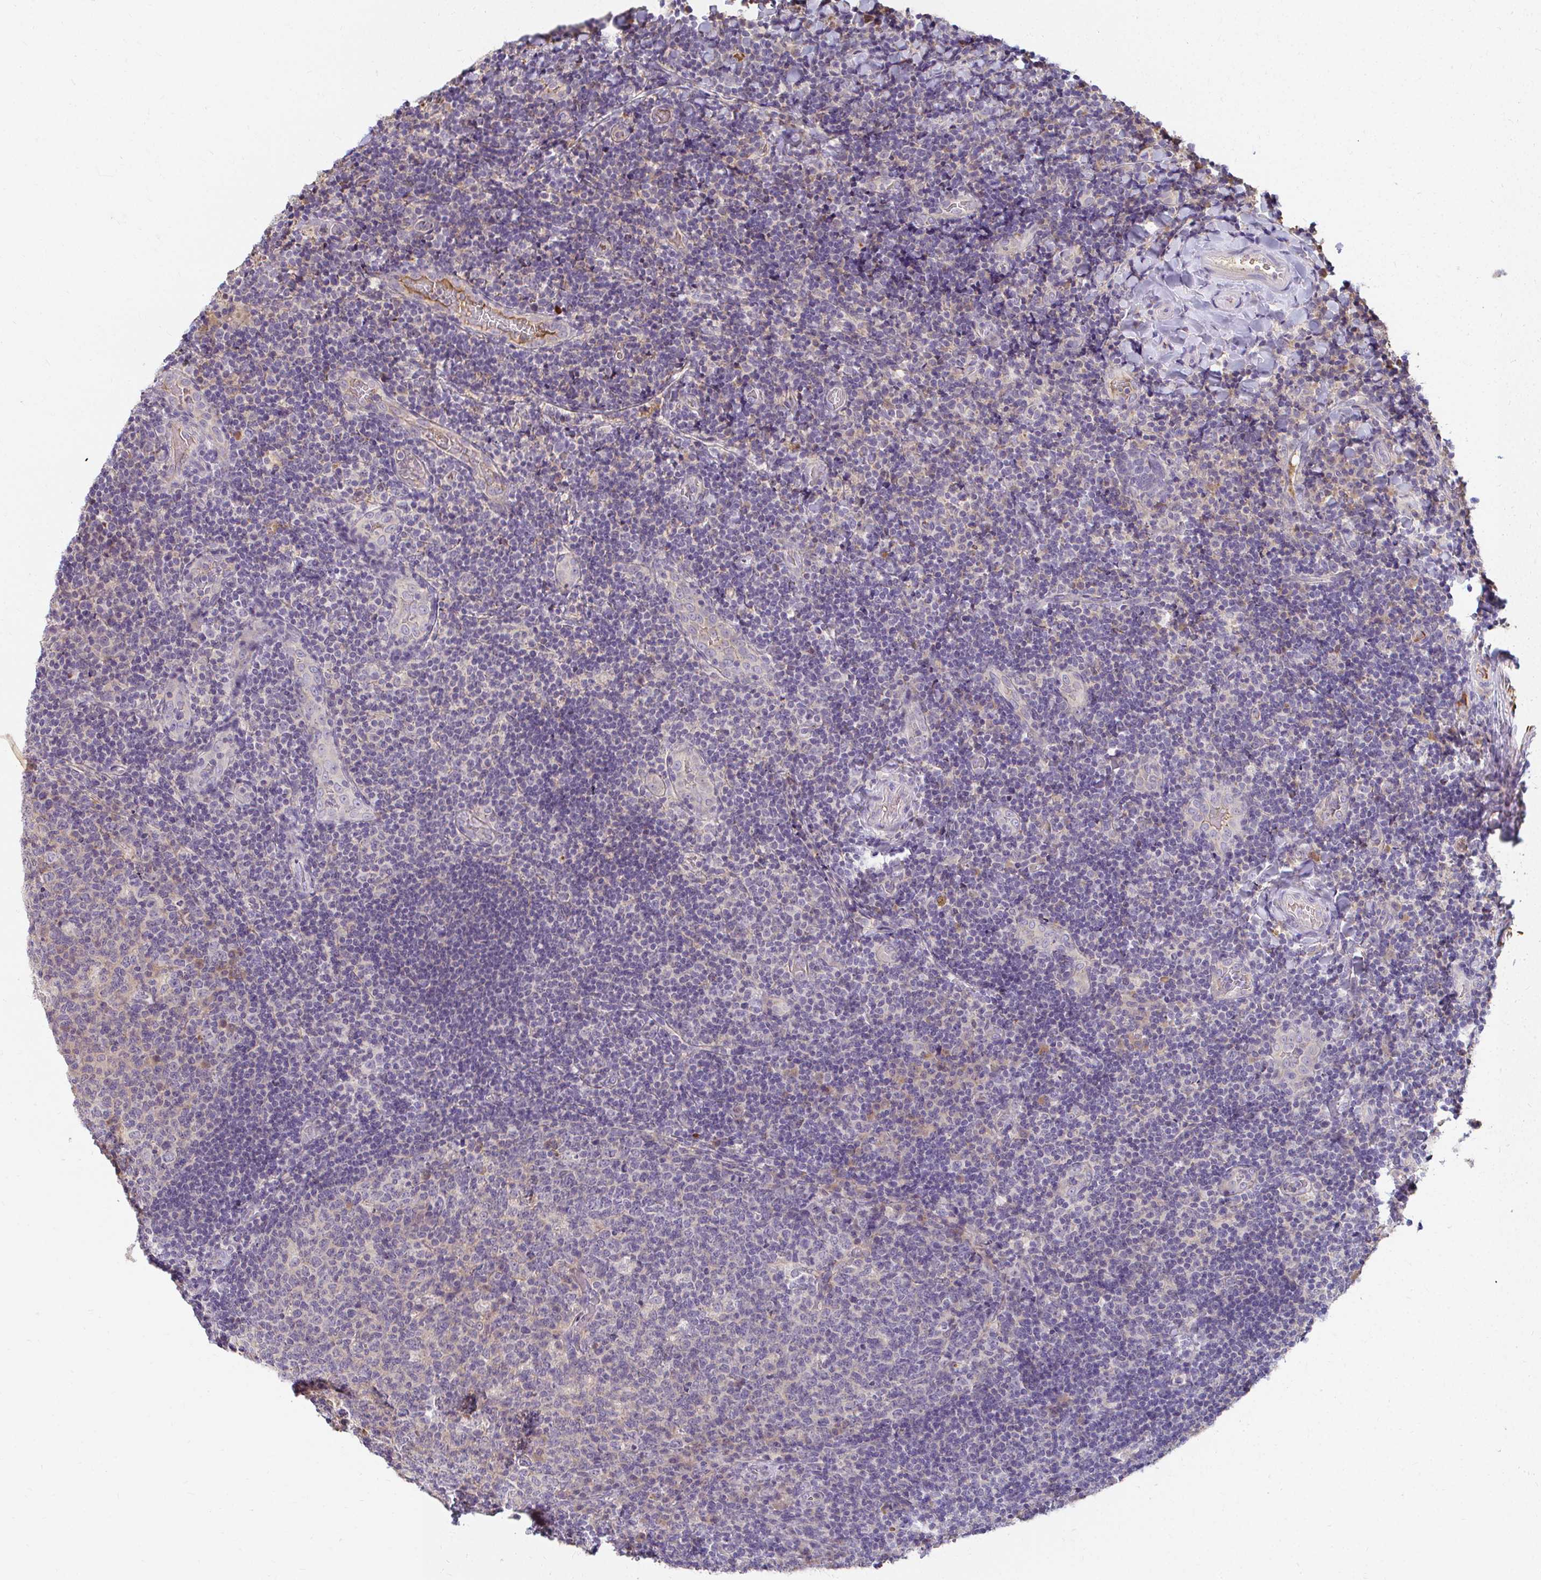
{"staining": {"intensity": "negative", "quantity": "none", "location": "none"}, "tissue": "tonsil", "cell_type": "Germinal center cells", "image_type": "normal", "snomed": [{"axis": "morphology", "description": "Normal tissue, NOS"}, {"axis": "topography", "description": "Tonsil"}], "caption": "Immunohistochemistry (IHC) of normal human tonsil shows no staining in germinal center cells. (Stains: DAB immunohistochemistry (IHC) with hematoxylin counter stain, Microscopy: brightfield microscopy at high magnification).", "gene": "LOXL4", "patient": {"sex": "male", "age": 17}}